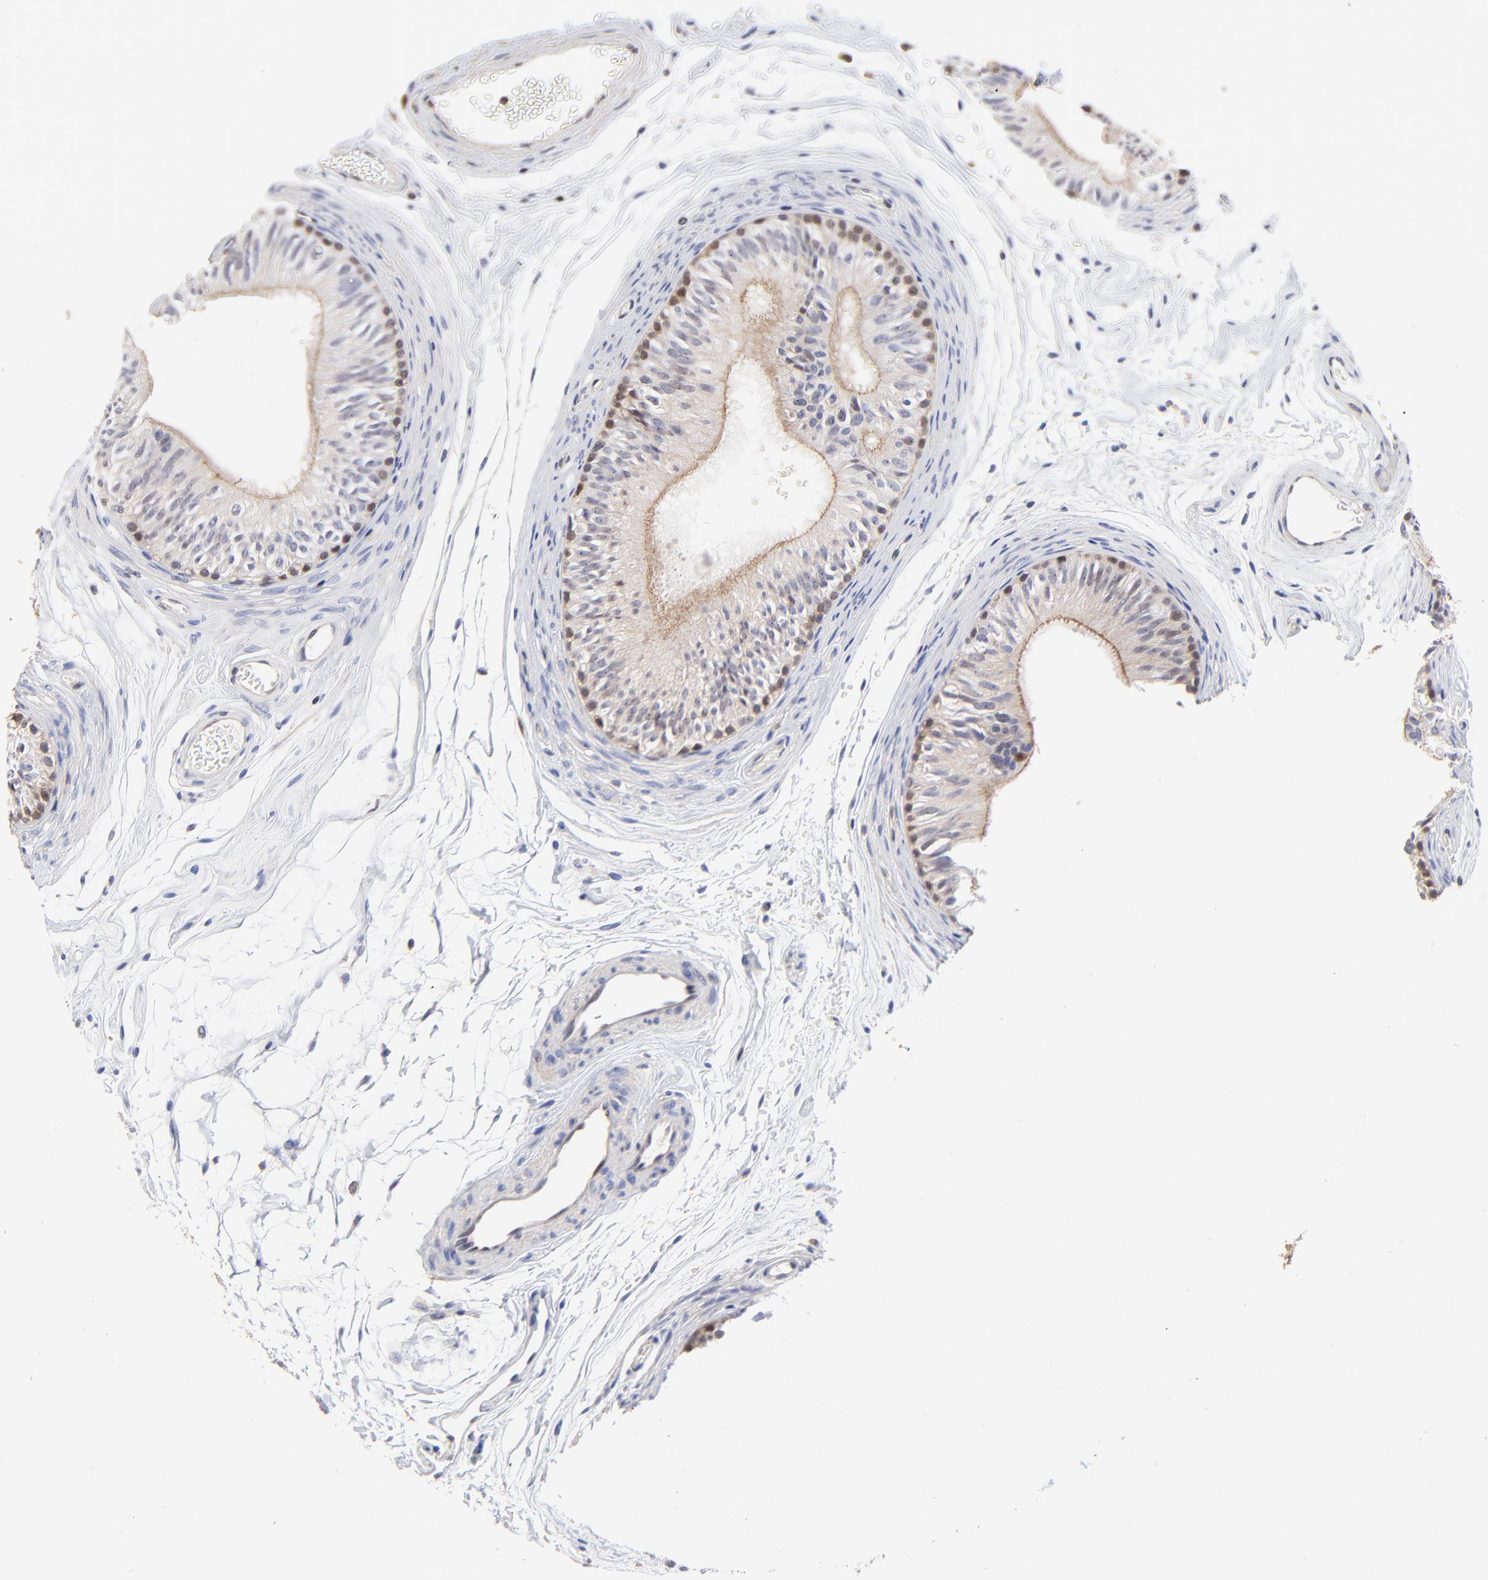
{"staining": {"intensity": "moderate", "quantity": ">75%", "location": "cytoplasmic/membranous,nuclear"}, "tissue": "epididymis", "cell_type": "Glandular cells", "image_type": "normal", "snomed": [{"axis": "morphology", "description": "Normal tissue, NOS"}, {"axis": "topography", "description": "Testis"}, {"axis": "topography", "description": "Epididymis"}], "caption": "A histopathology image of human epididymis stained for a protein shows moderate cytoplasmic/membranous,nuclear brown staining in glandular cells.", "gene": "DCTPP1", "patient": {"sex": "male", "age": 36}}